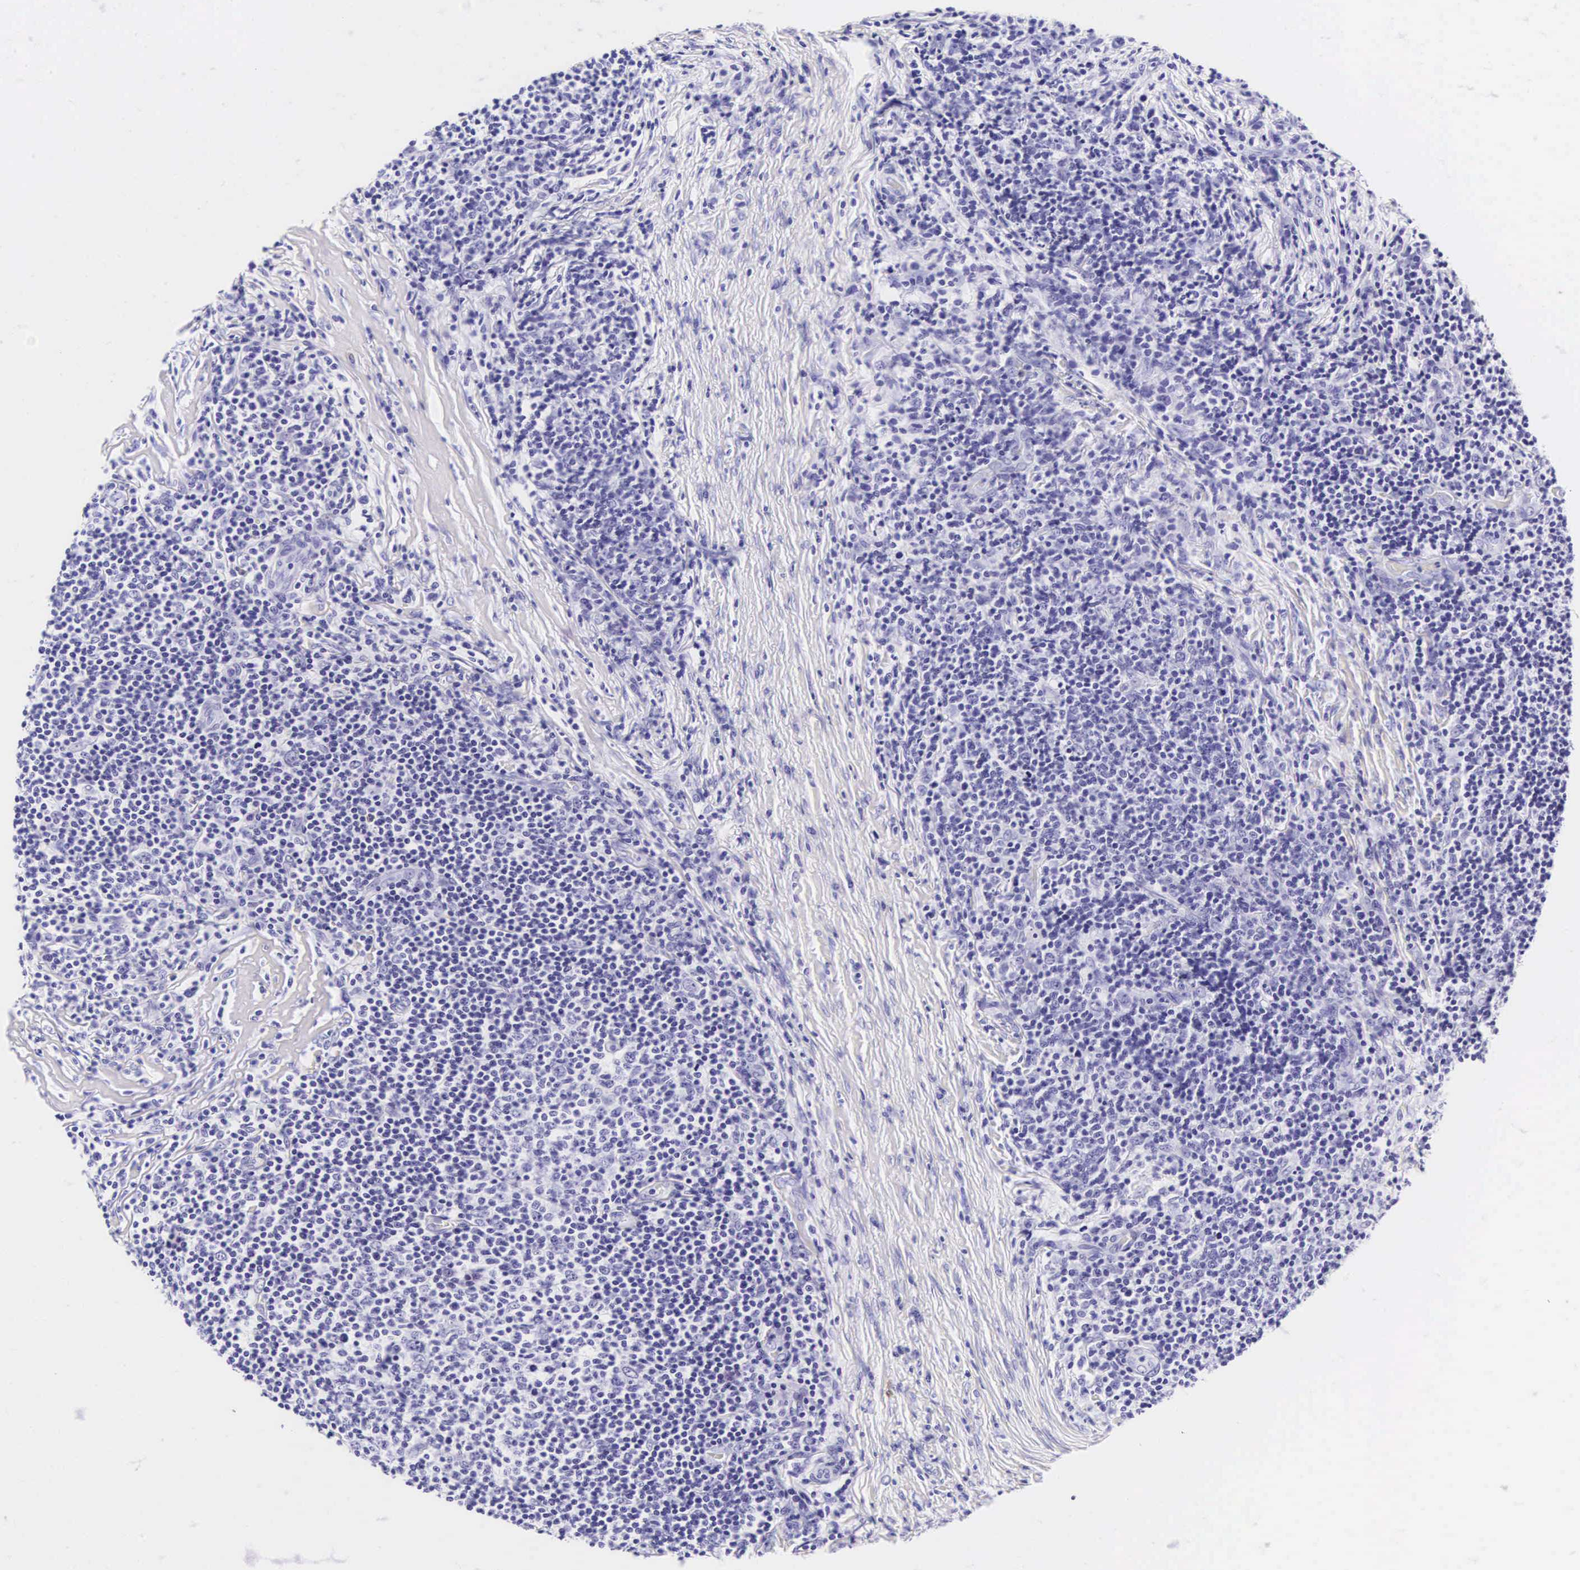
{"staining": {"intensity": "negative", "quantity": "none", "location": "none"}, "tissue": "lymphoma", "cell_type": "Tumor cells", "image_type": "cancer", "snomed": [{"axis": "morphology", "description": "Malignant lymphoma, non-Hodgkin's type, Low grade"}, {"axis": "topography", "description": "Lymph node"}], "caption": "High power microscopy photomicrograph of an immunohistochemistry (IHC) micrograph of low-grade malignant lymphoma, non-Hodgkin's type, revealing no significant staining in tumor cells.", "gene": "CD1A", "patient": {"sex": "male", "age": 74}}